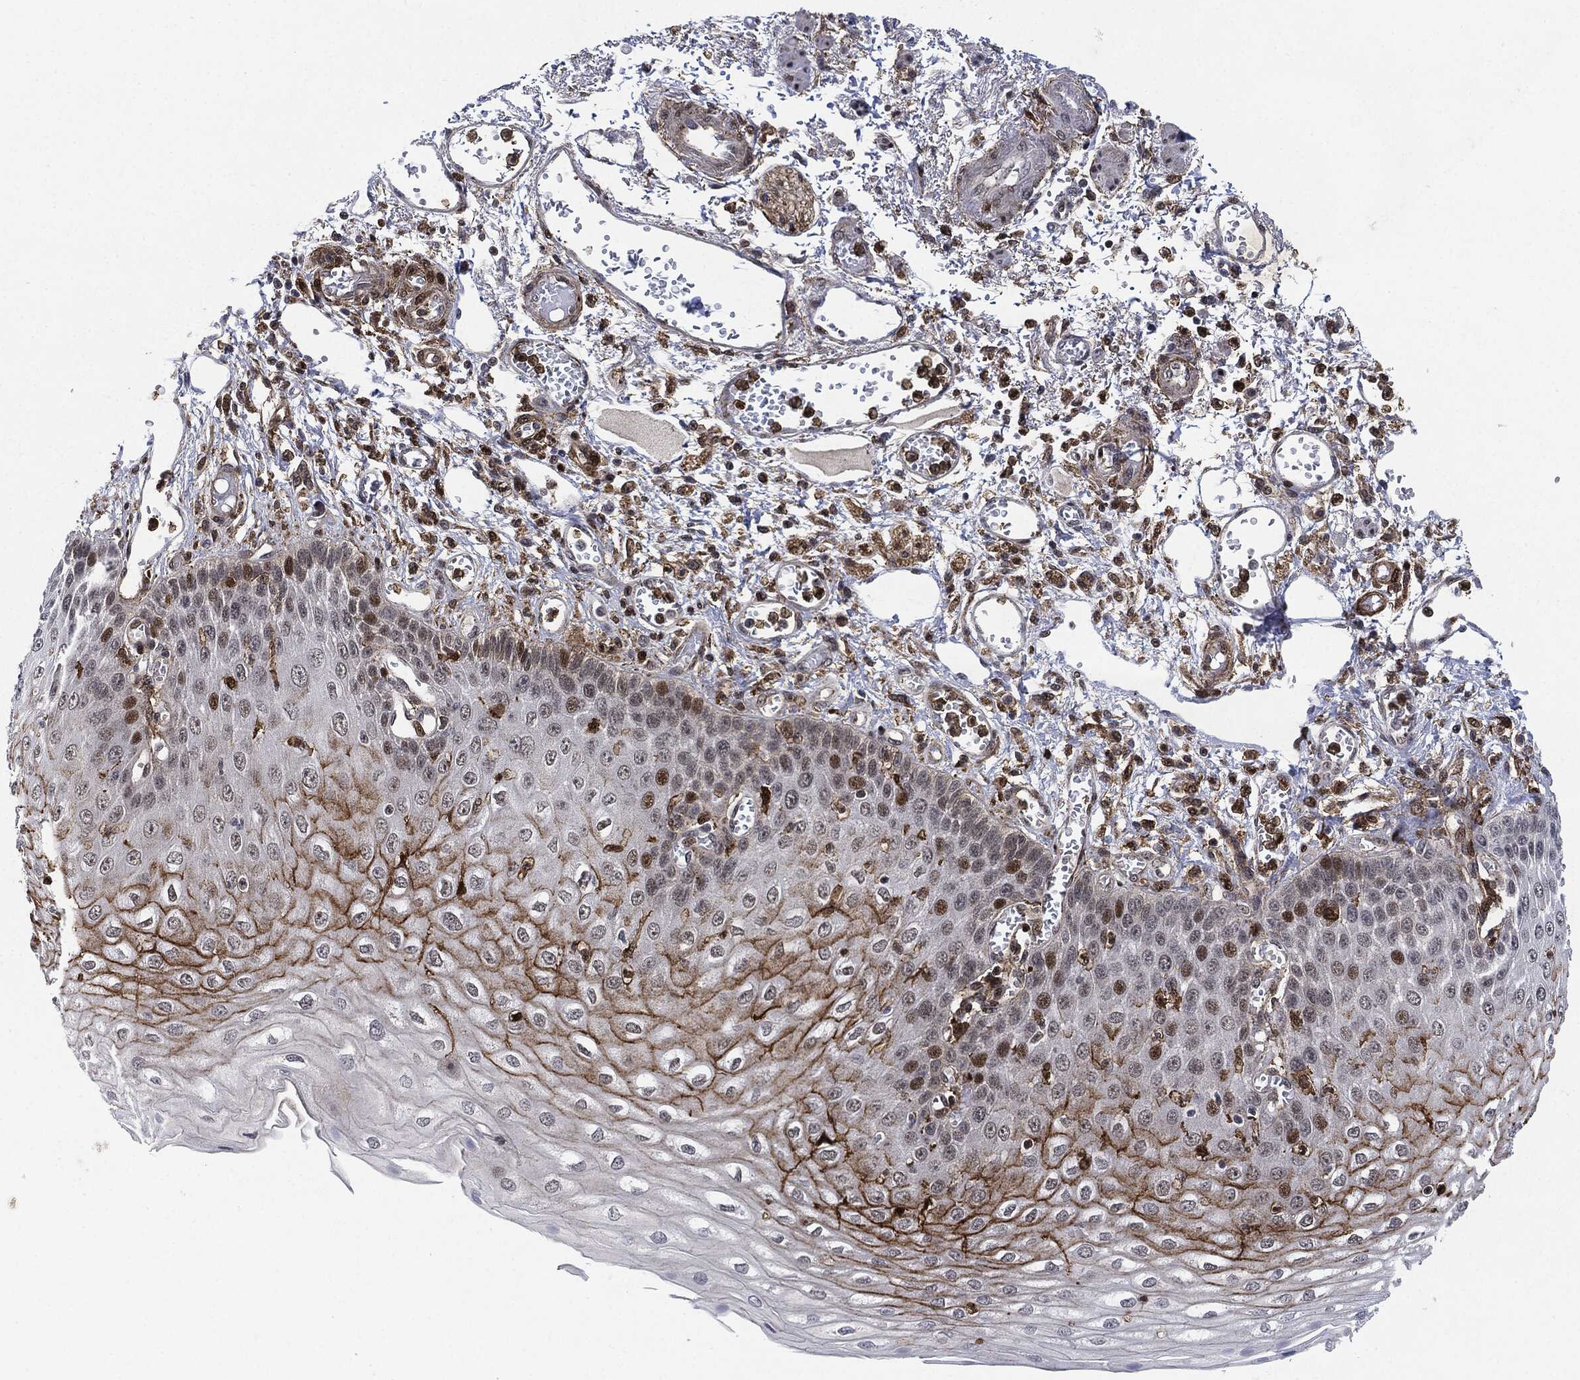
{"staining": {"intensity": "moderate", "quantity": "<25%", "location": "cytoplasmic/membranous"}, "tissue": "esophagus", "cell_type": "Squamous epithelial cells", "image_type": "normal", "snomed": [{"axis": "morphology", "description": "Normal tissue, NOS"}, {"axis": "morphology", "description": "Adenocarcinoma, NOS"}, {"axis": "topography", "description": "Esophagus"}], "caption": "Normal esophagus shows moderate cytoplasmic/membranous staining in approximately <25% of squamous epithelial cells.", "gene": "NANOS3", "patient": {"sex": "male", "age": 81}}